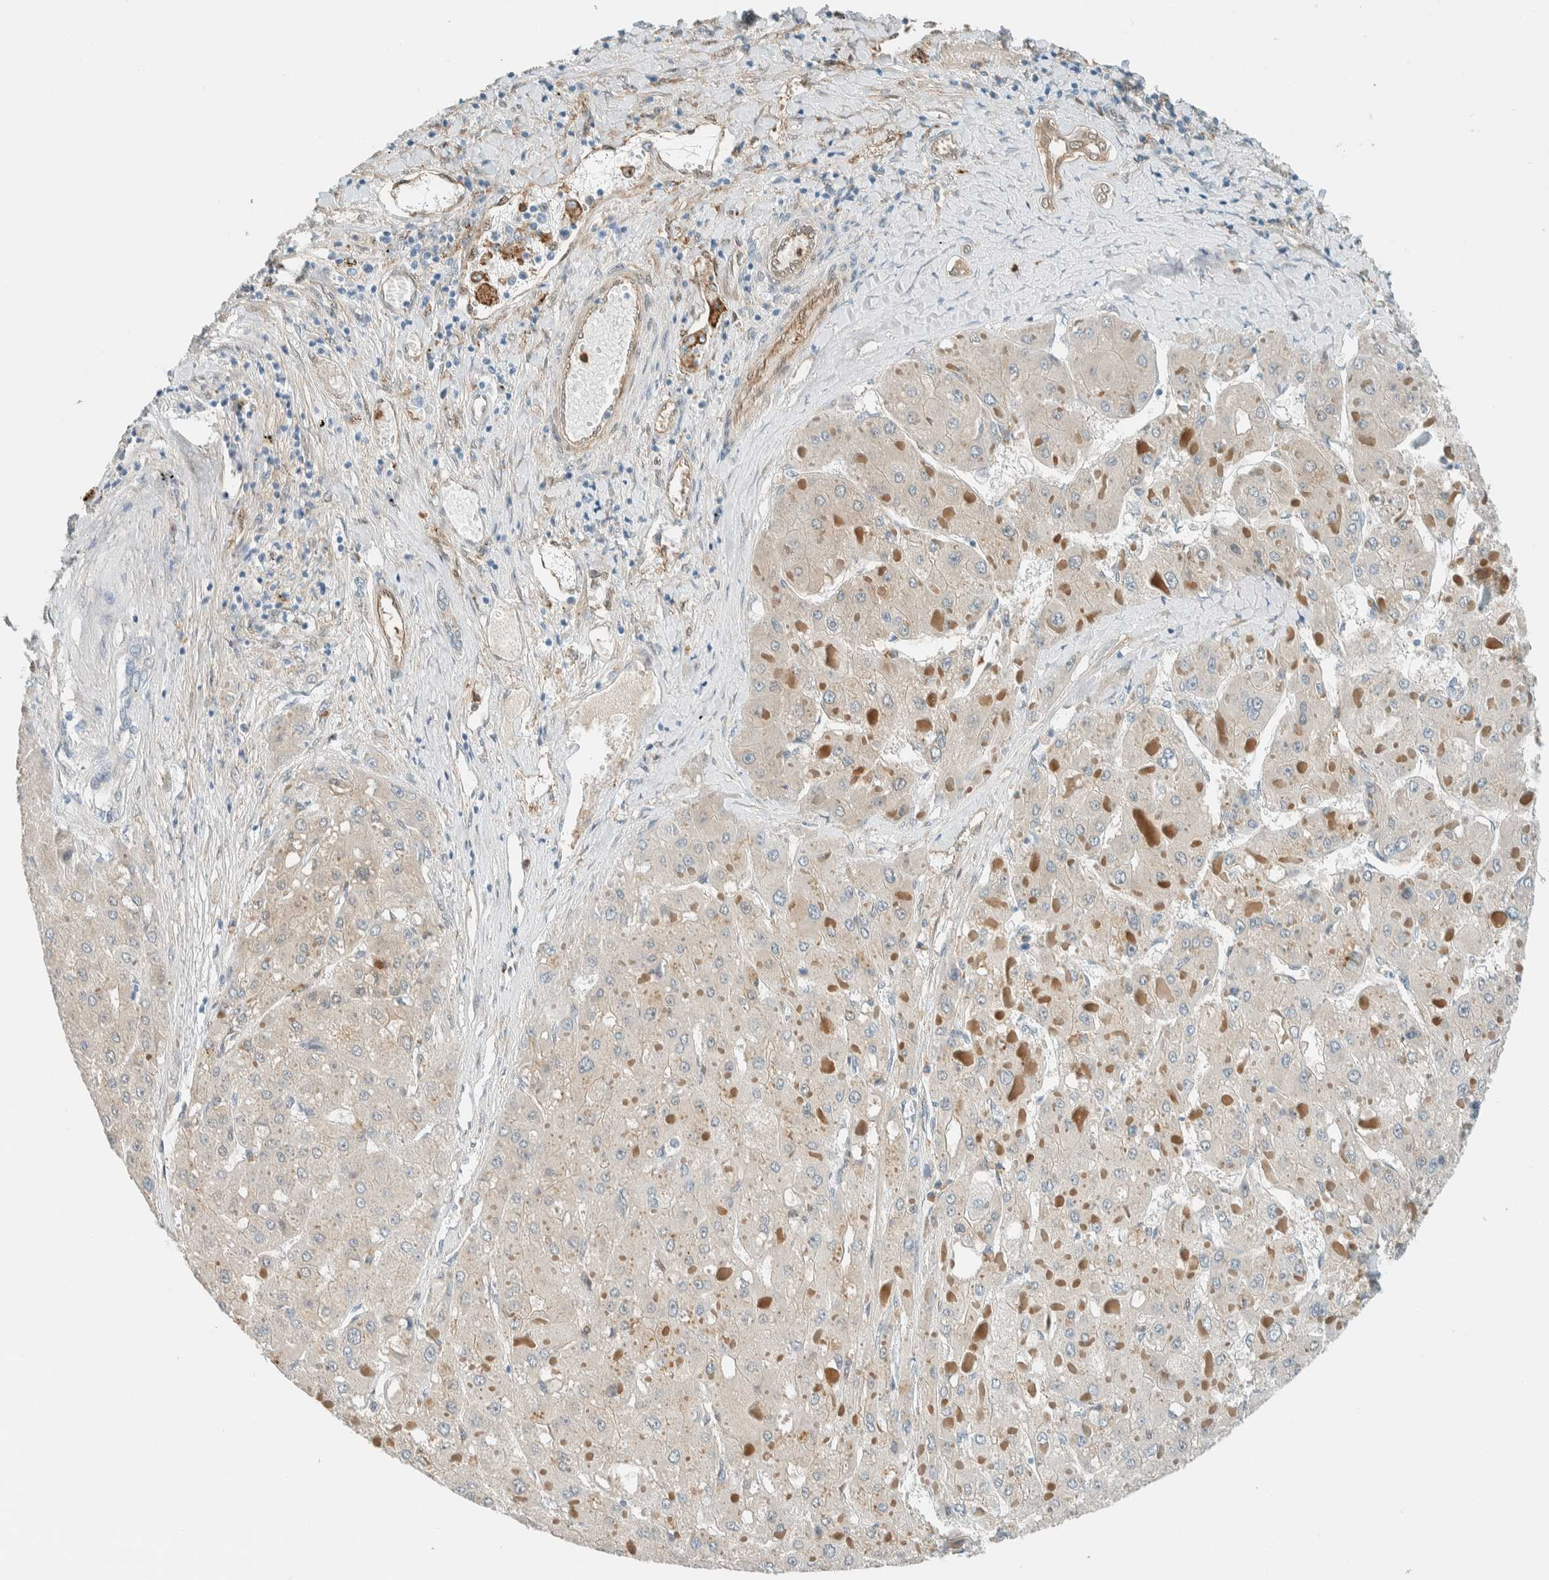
{"staining": {"intensity": "negative", "quantity": "none", "location": "none"}, "tissue": "liver cancer", "cell_type": "Tumor cells", "image_type": "cancer", "snomed": [{"axis": "morphology", "description": "Carcinoma, Hepatocellular, NOS"}, {"axis": "topography", "description": "Liver"}], "caption": "This is an IHC micrograph of human liver cancer (hepatocellular carcinoma). There is no expression in tumor cells.", "gene": "NXN", "patient": {"sex": "female", "age": 73}}